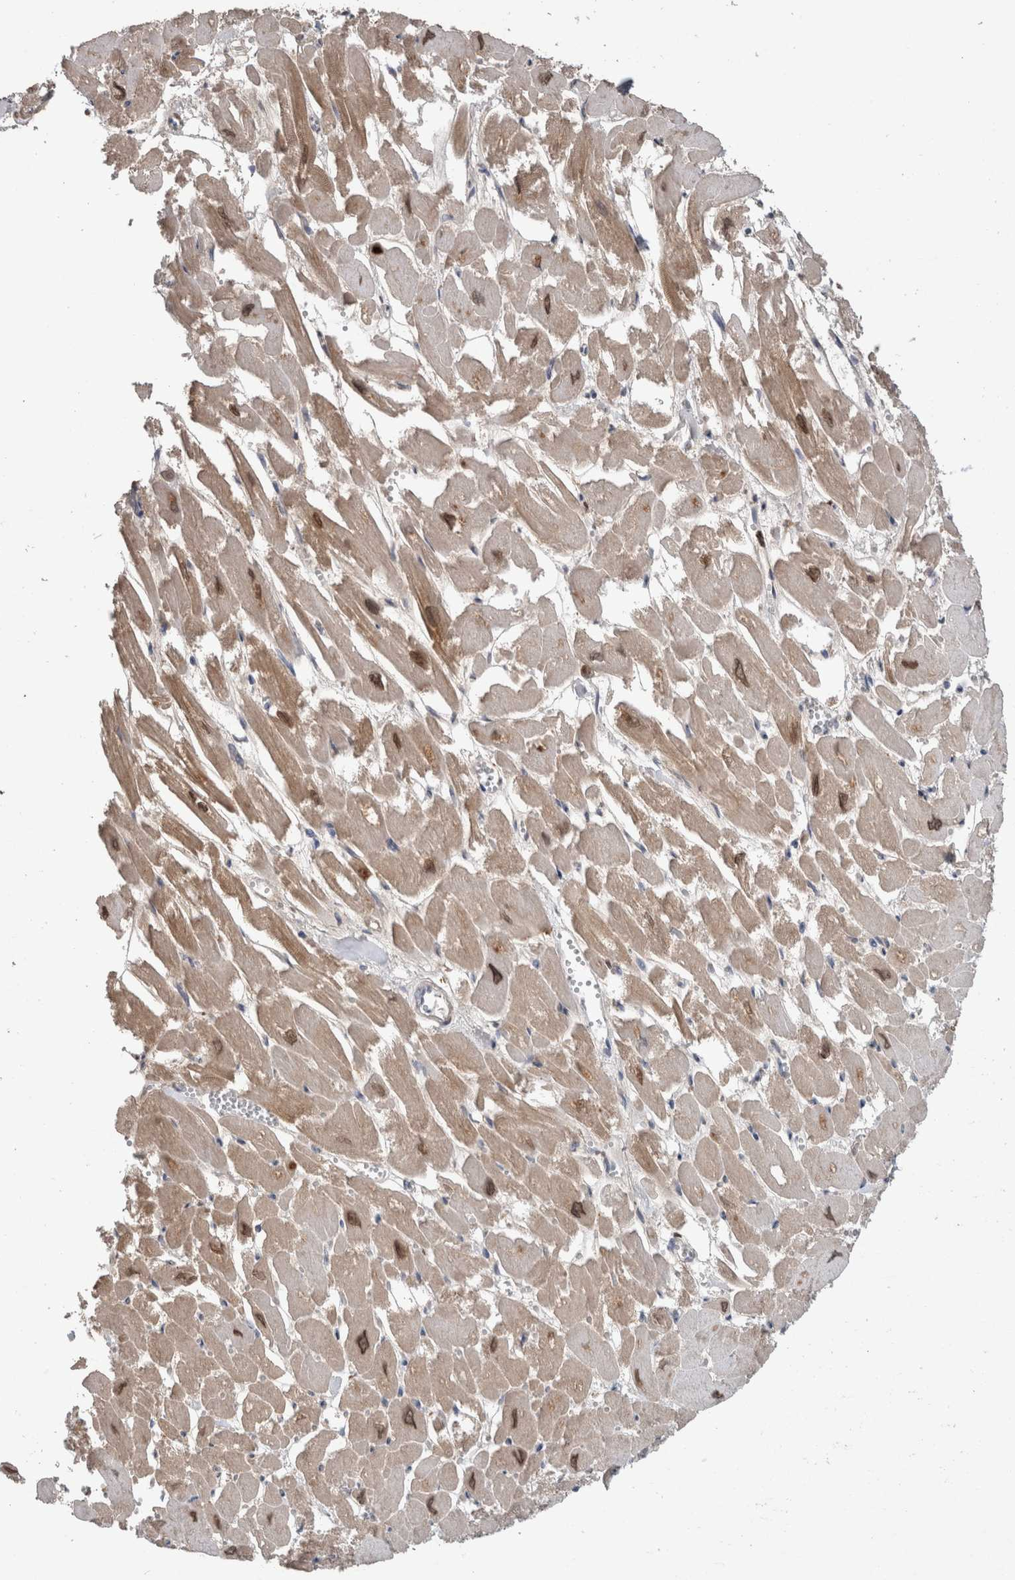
{"staining": {"intensity": "moderate", "quantity": "25%-75%", "location": "cytoplasmic/membranous,nuclear"}, "tissue": "heart muscle", "cell_type": "Cardiomyocytes", "image_type": "normal", "snomed": [{"axis": "morphology", "description": "Normal tissue, NOS"}, {"axis": "topography", "description": "Heart"}], "caption": "Heart muscle stained with a brown dye demonstrates moderate cytoplasmic/membranous,nuclear positive staining in about 25%-75% of cardiomyocytes.", "gene": "TARBP1", "patient": {"sex": "male", "age": 54}}